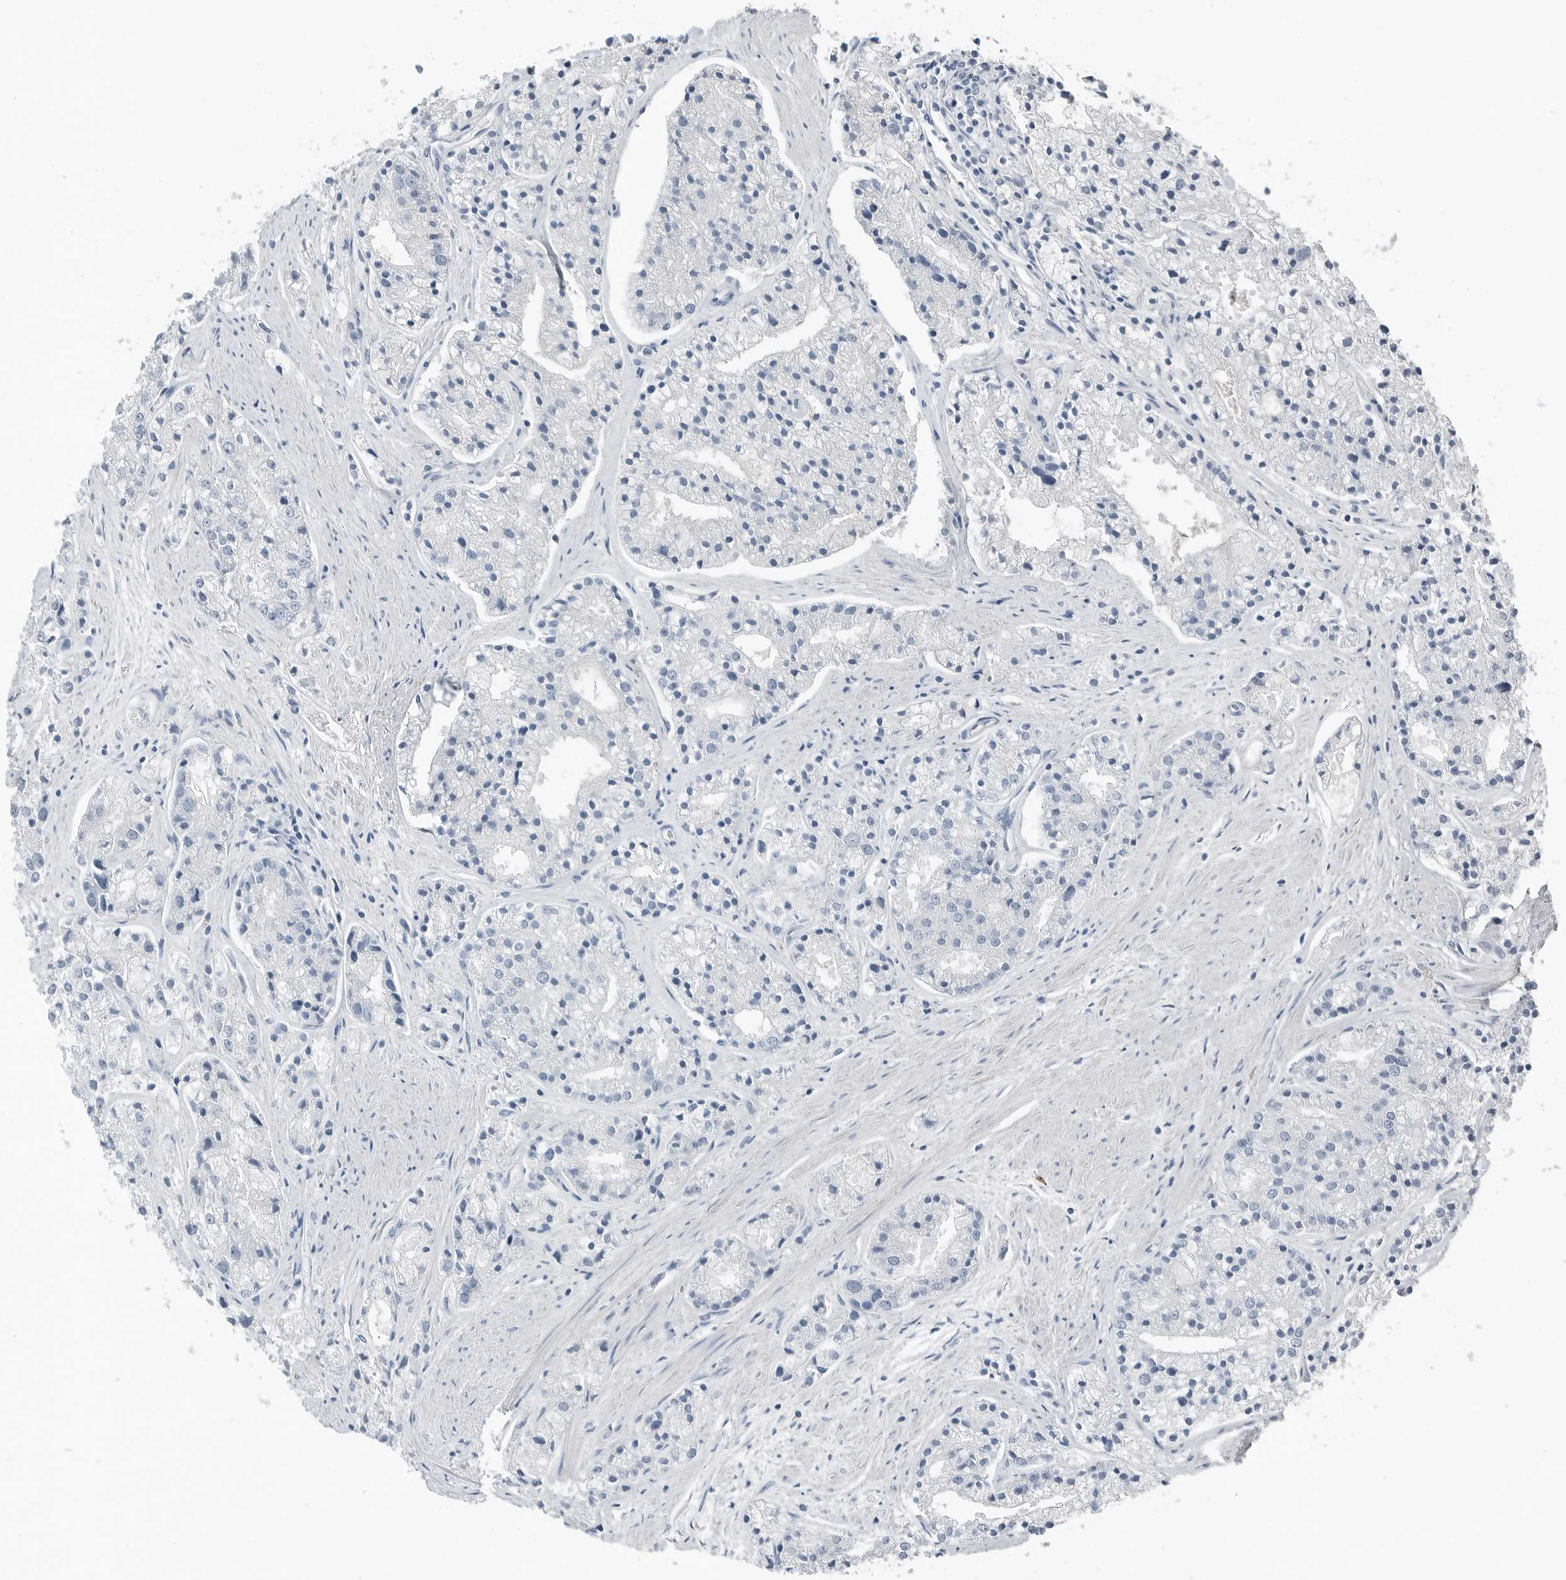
{"staining": {"intensity": "negative", "quantity": "none", "location": "none"}, "tissue": "prostate cancer", "cell_type": "Tumor cells", "image_type": "cancer", "snomed": [{"axis": "morphology", "description": "Adenocarcinoma, High grade"}, {"axis": "topography", "description": "Prostate"}], "caption": "This micrograph is of high-grade adenocarcinoma (prostate) stained with immunohistochemistry to label a protein in brown with the nuclei are counter-stained blue. There is no positivity in tumor cells.", "gene": "SERPINB7", "patient": {"sex": "male", "age": 50}}